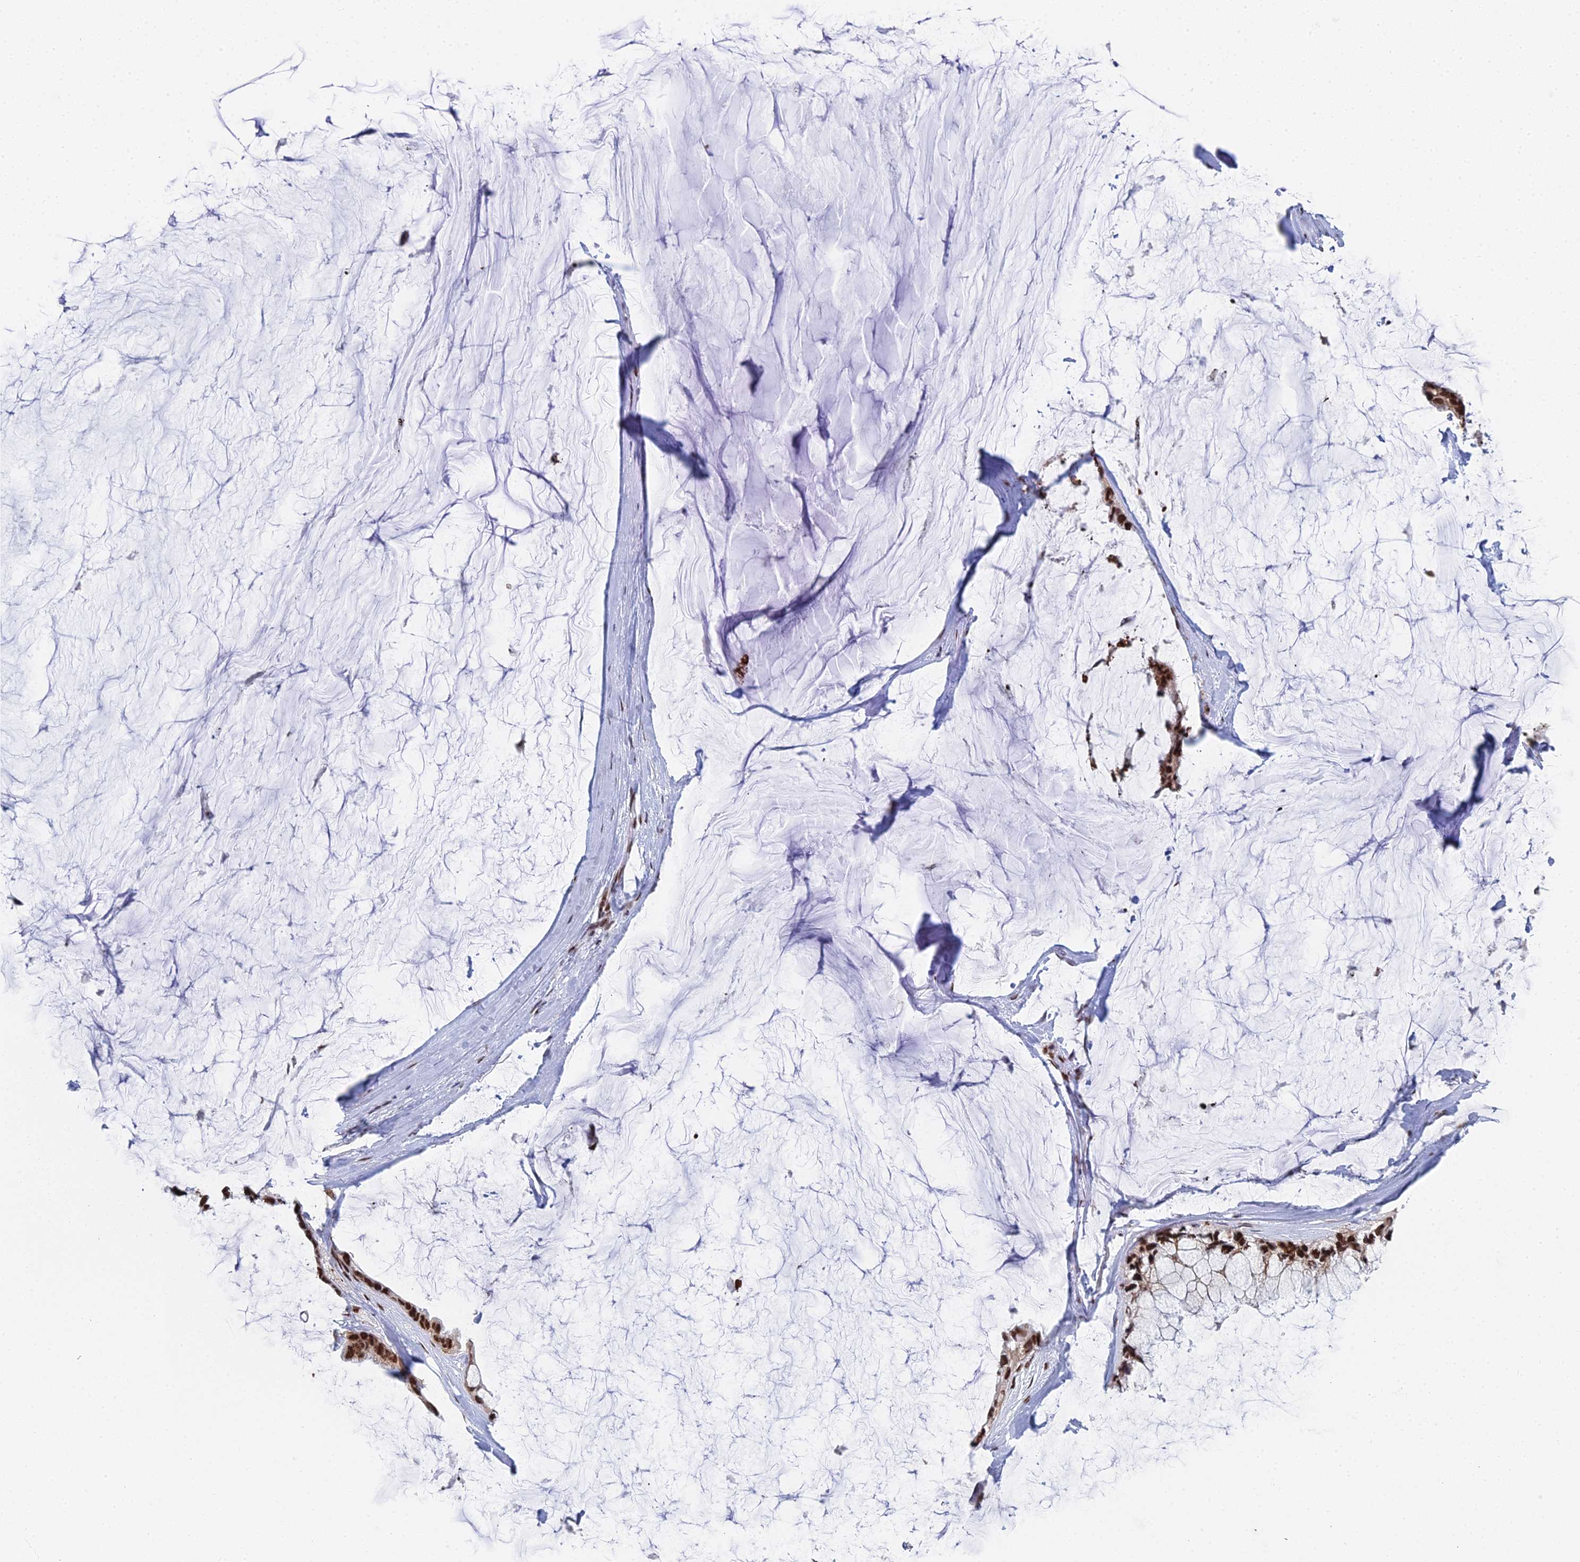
{"staining": {"intensity": "strong", "quantity": ">75%", "location": "nuclear"}, "tissue": "ovarian cancer", "cell_type": "Tumor cells", "image_type": "cancer", "snomed": [{"axis": "morphology", "description": "Cystadenocarcinoma, mucinous, NOS"}, {"axis": "topography", "description": "Ovary"}], "caption": "Tumor cells reveal strong nuclear staining in approximately >75% of cells in ovarian cancer (mucinous cystadenocarcinoma). Immunohistochemistry stains the protein in brown and the nuclei are stained blue.", "gene": "SF3B3", "patient": {"sex": "female", "age": 39}}